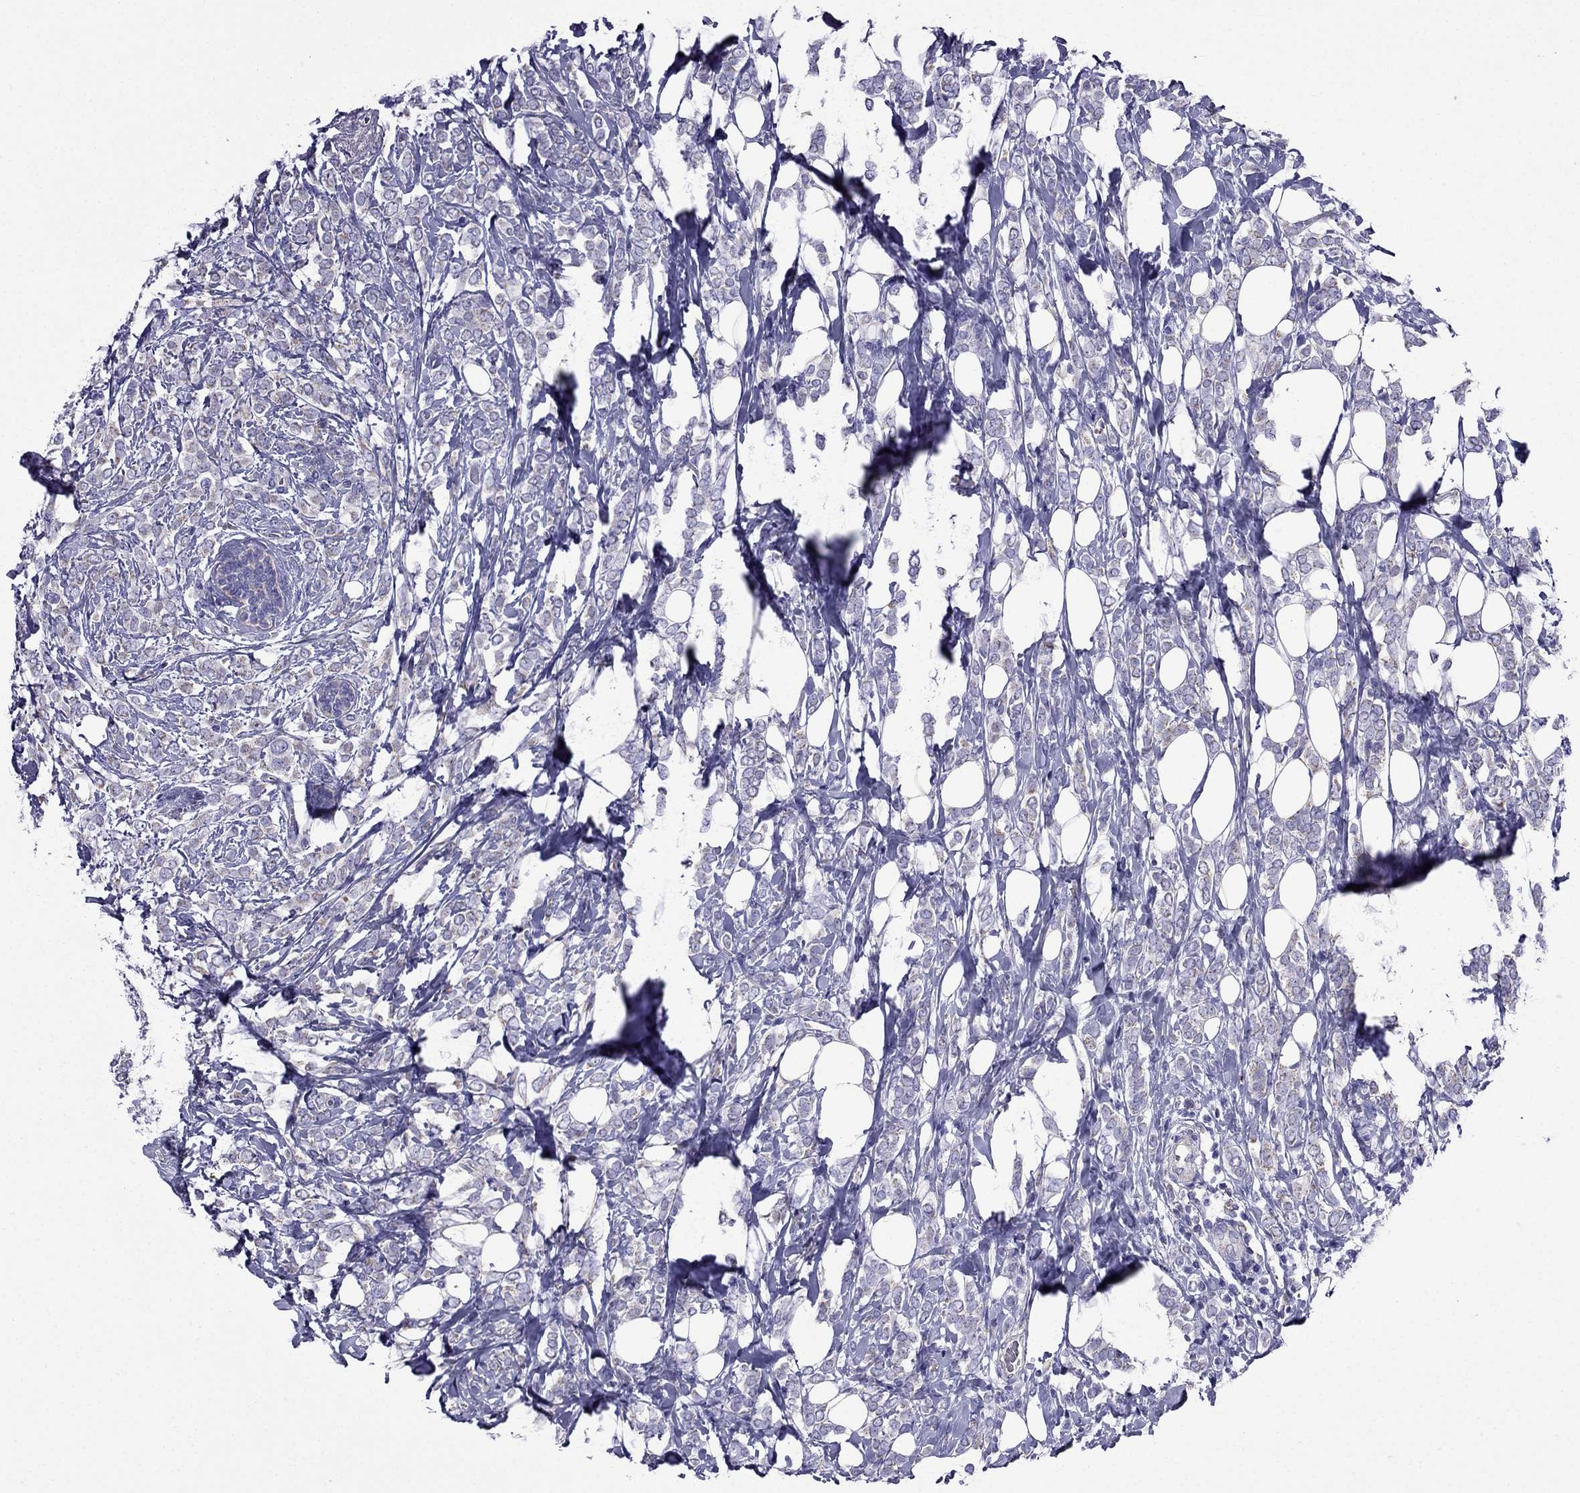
{"staining": {"intensity": "weak", "quantity": "25%-75%", "location": "cytoplasmic/membranous"}, "tissue": "breast cancer", "cell_type": "Tumor cells", "image_type": "cancer", "snomed": [{"axis": "morphology", "description": "Lobular carcinoma"}, {"axis": "topography", "description": "Breast"}], "caption": "Immunohistochemistry (DAB) staining of breast lobular carcinoma exhibits weak cytoplasmic/membranous protein expression in approximately 25%-75% of tumor cells. (Brightfield microscopy of DAB IHC at high magnification).", "gene": "DSC1", "patient": {"sex": "female", "age": 49}}